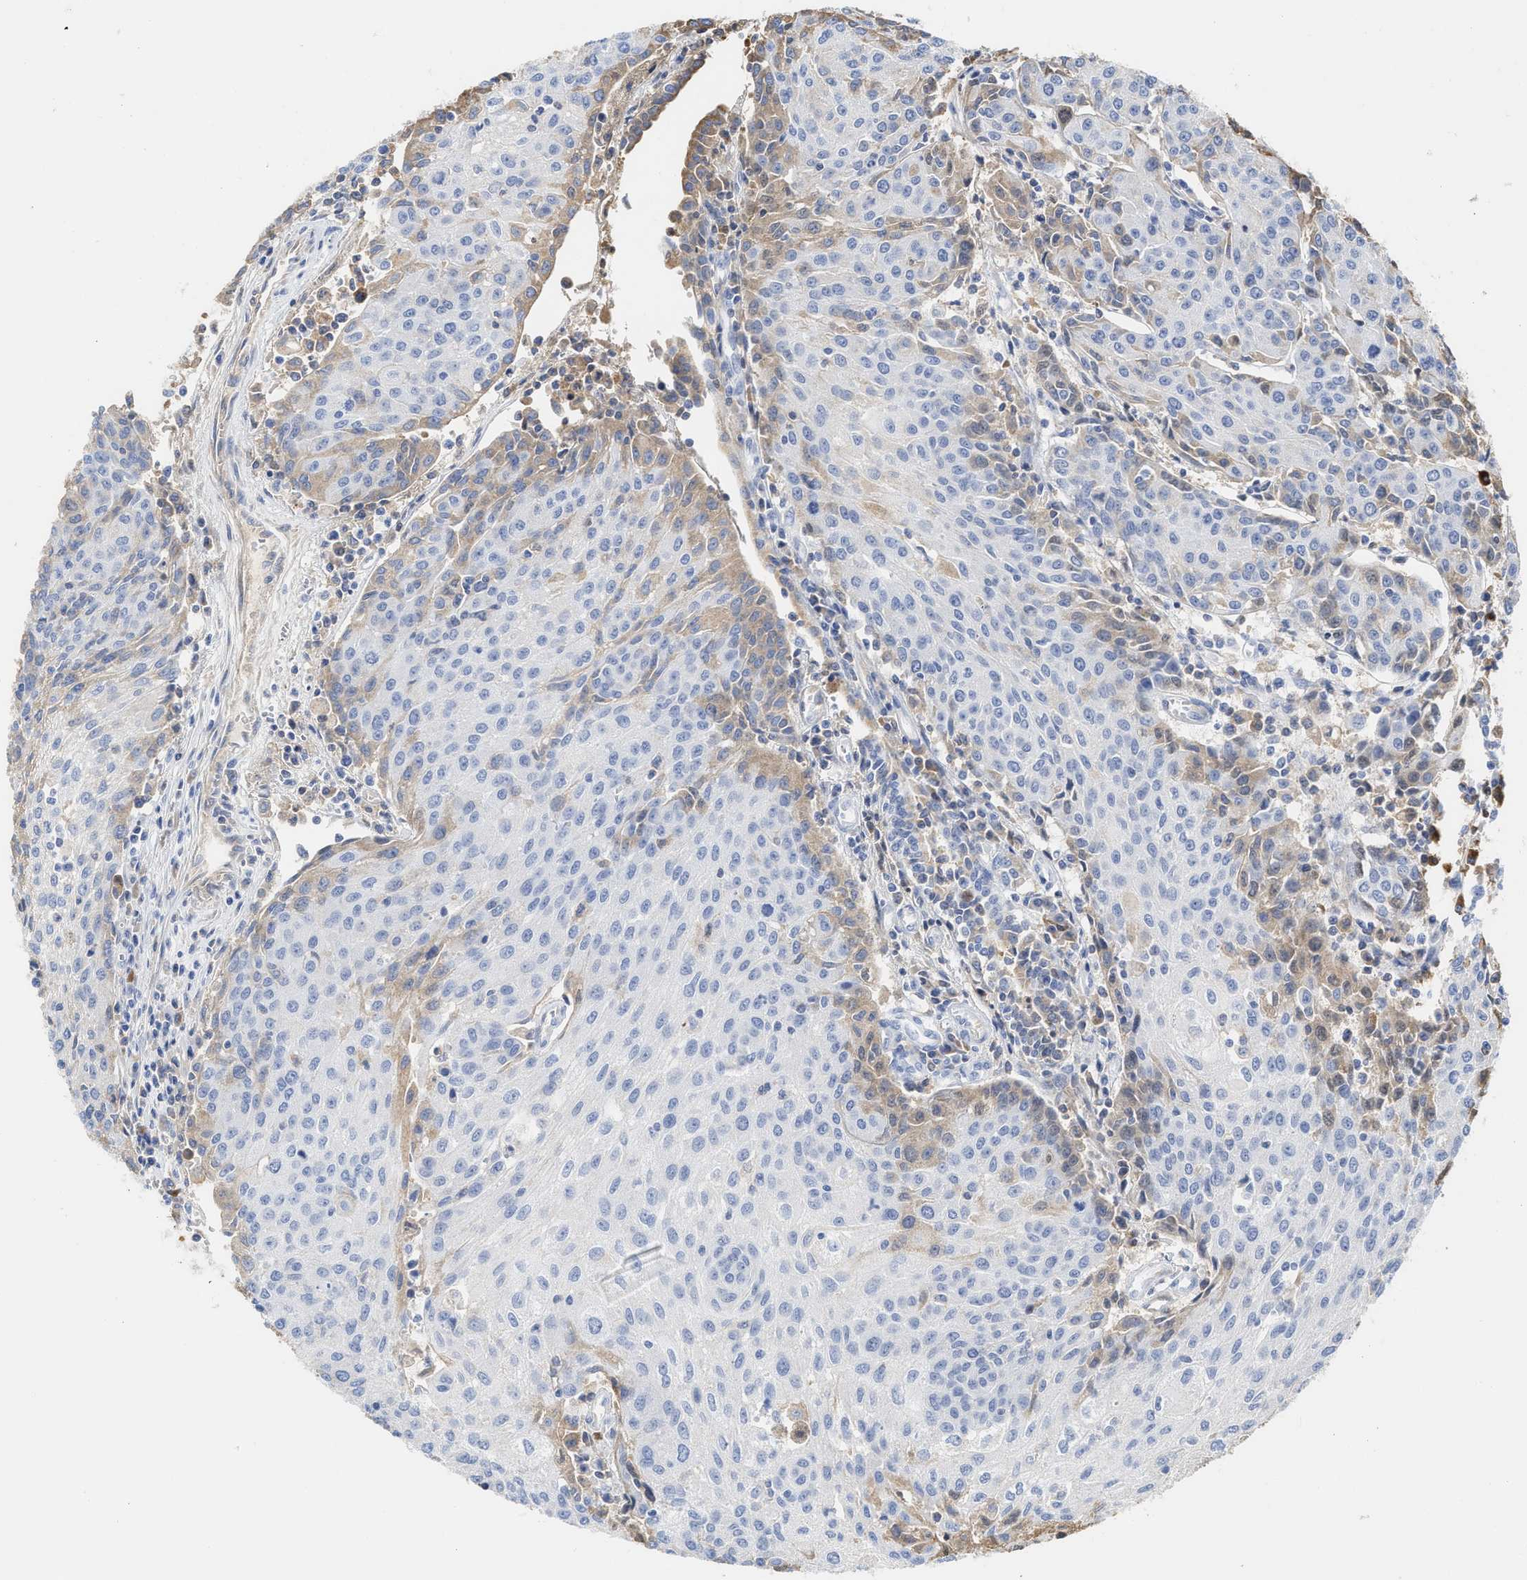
{"staining": {"intensity": "weak", "quantity": "<25%", "location": "cytoplasmic/membranous"}, "tissue": "urothelial cancer", "cell_type": "Tumor cells", "image_type": "cancer", "snomed": [{"axis": "morphology", "description": "Urothelial carcinoma, High grade"}, {"axis": "topography", "description": "Urinary bladder"}], "caption": "This is a micrograph of immunohistochemistry (IHC) staining of urothelial cancer, which shows no expression in tumor cells. (Brightfield microscopy of DAB (3,3'-diaminobenzidine) IHC at high magnification).", "gene": "C2", "patient": {"sex": "female", "age": 85}}